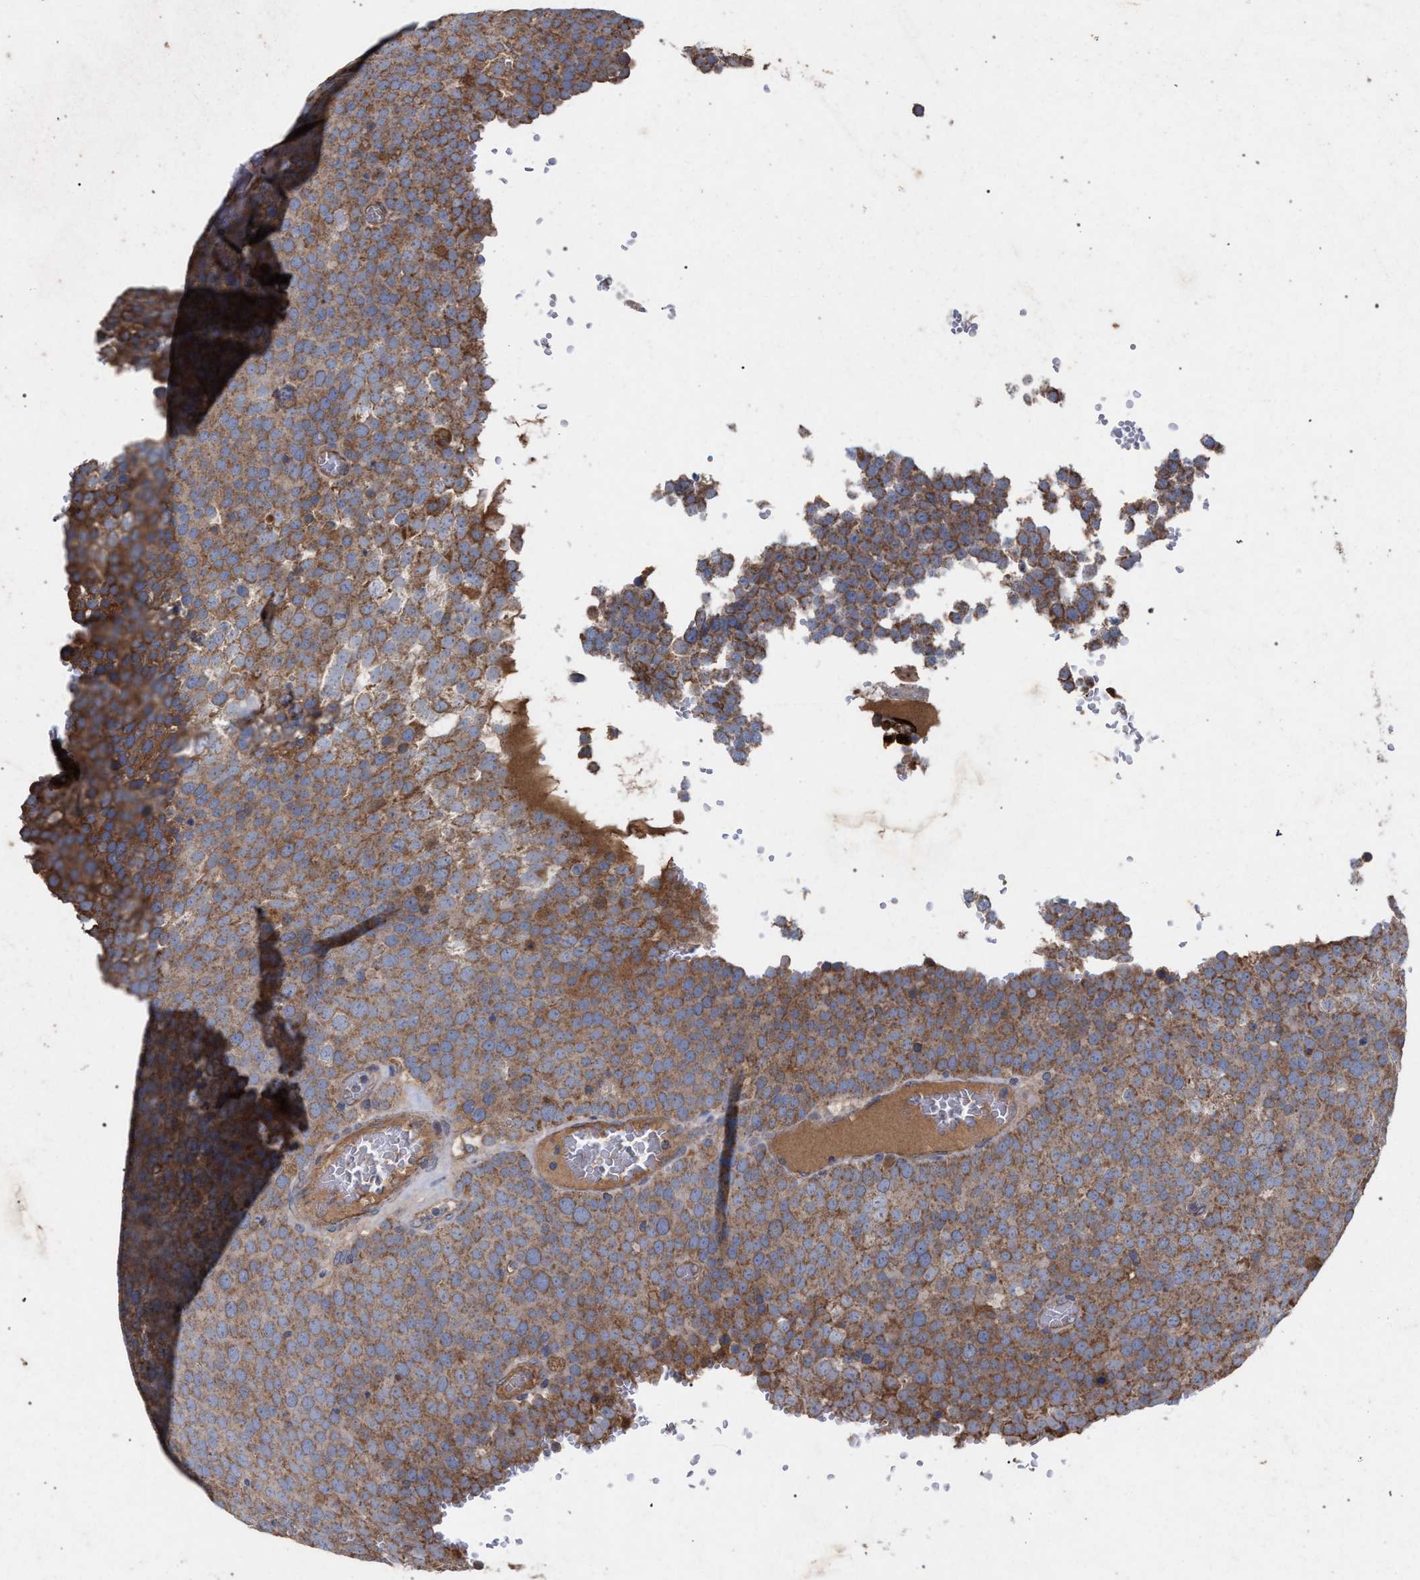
{"staining": {"intensity": "moderate", "quantity": ">75%", "location": "cytoplasmic/membranous"}, "tissue": "testis cancer", "cell_type": "Tumor cells", "image_type": "cancer", "snomed": [{"axis": "morphology", "description": "Seminoma, NOS"}, {"axis": "topography", "description": "Testis"}], "caption": "Human seminoma (testis) stained with a protein marker demonstrates moderate staining in tumor cells.", "gene": "BCL2L12", "patient": {"sex": "male", "age": 71}}